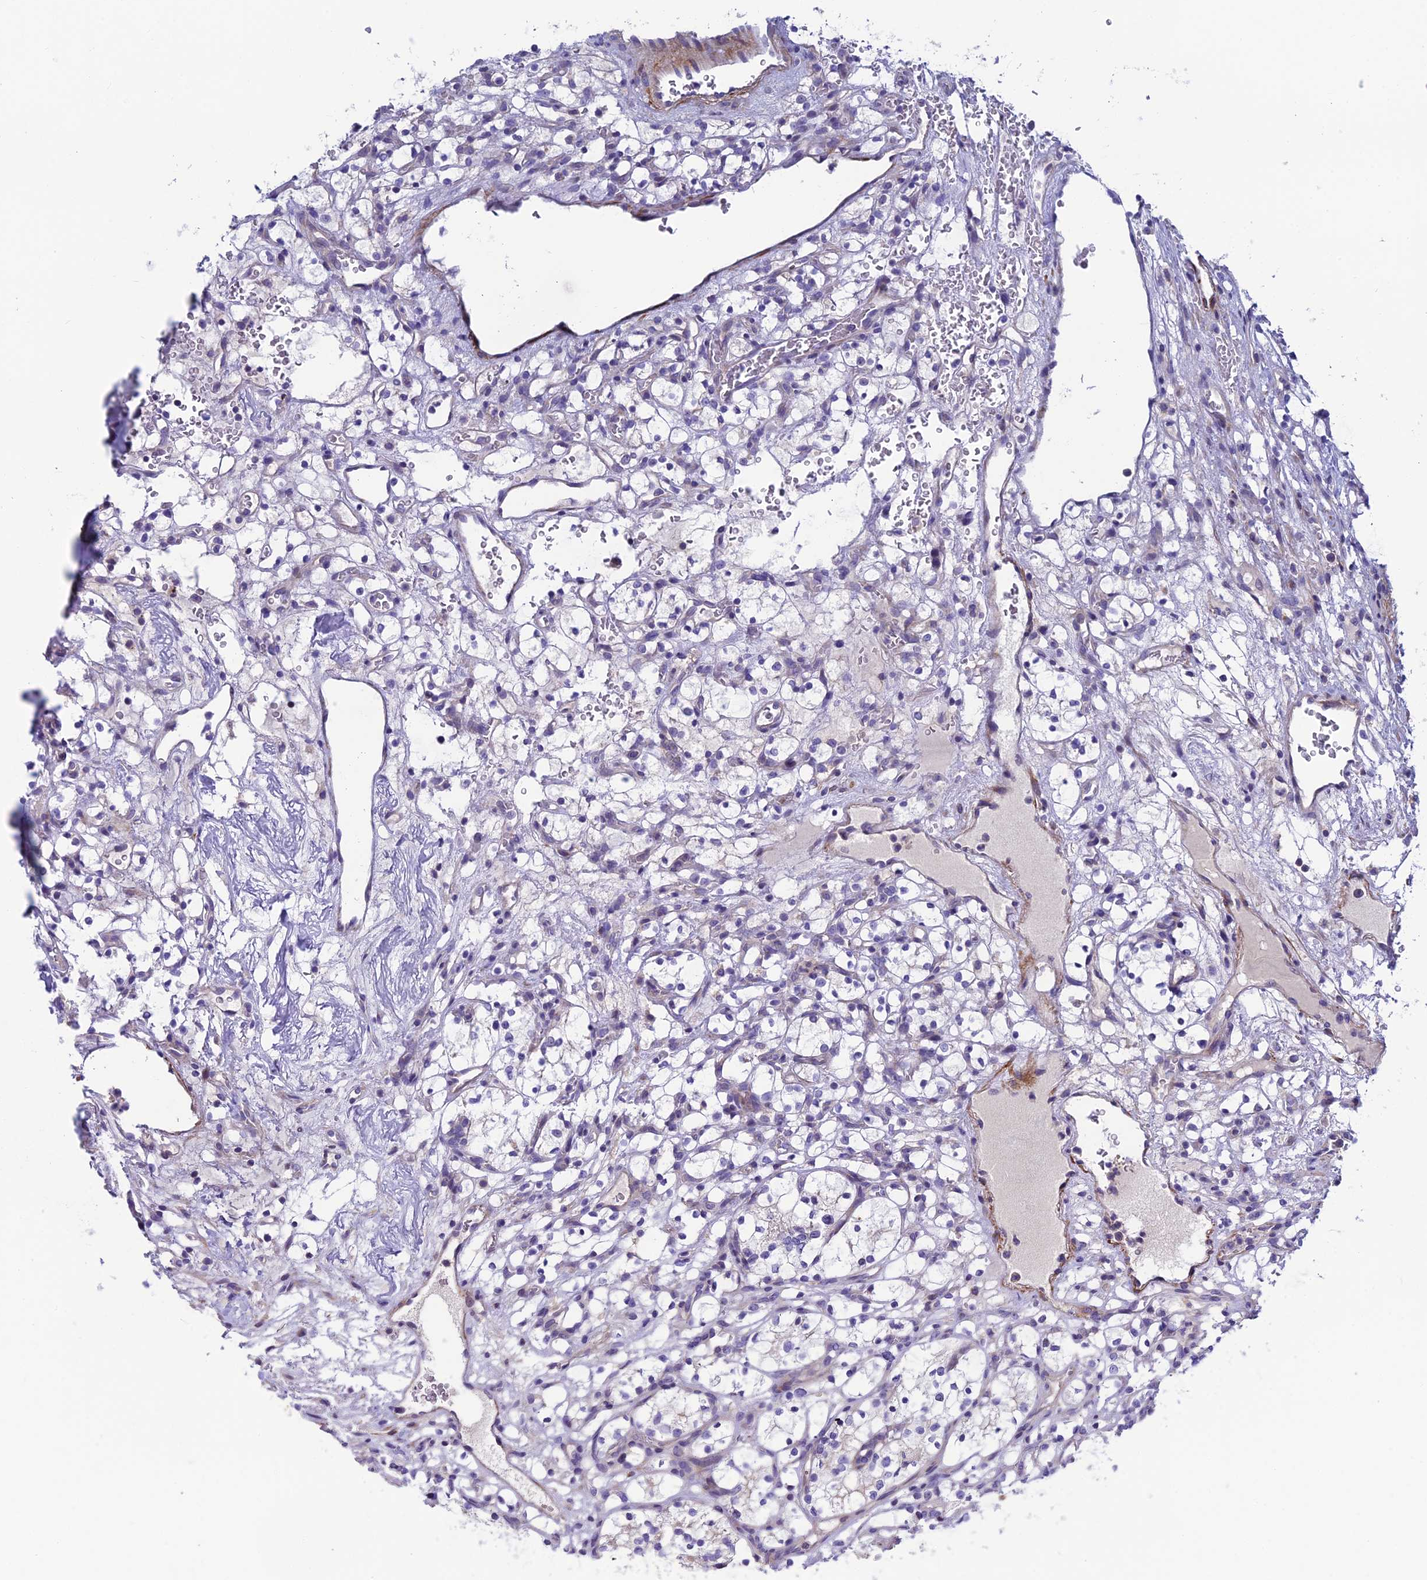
{"staining": {"intensity": "negative", "quantity": "none", "location": "none"}, "tissue": "renal cancer", "cell_type": "Tumor cells", "image_type": "cancer", "snomed": [{"axis": "morphology", "description": "Adenocarcinoma, NOS"}, {"axis": "topography", "description": "Kidney"}], "caption": "DAB immunohistochemical staining of human renal cancer shows no significant staining in tumor cells. (DAB immunohistochemistry, high magnification).", "gene": "FAM178B", "patient": {"sex": "female", "age": 69}}